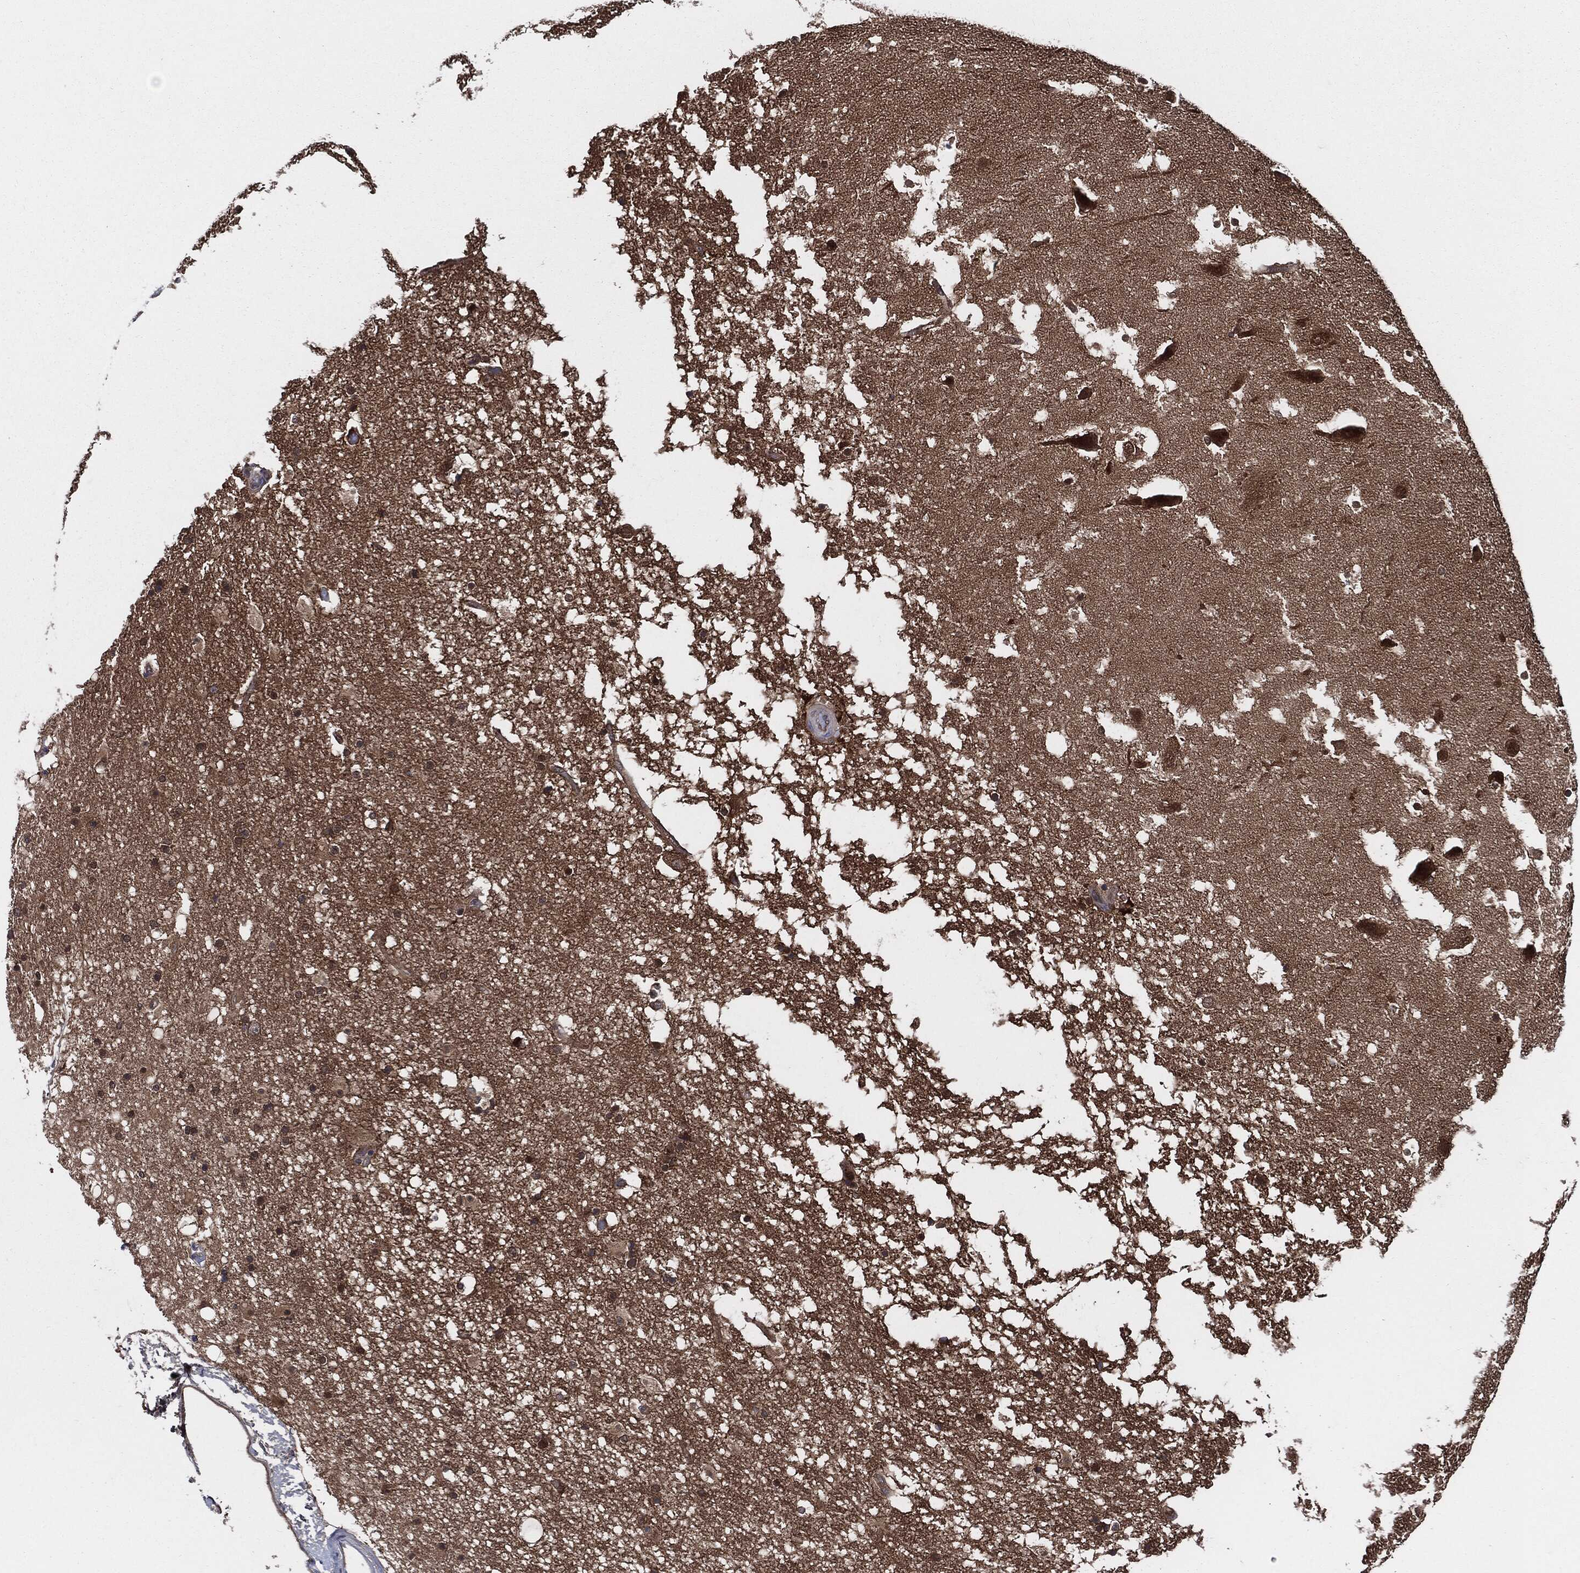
{"staining": {"intensity": "moderate", "quantity": "<25%", "location": "cytoplasmic/membranous"}, "tissue": "hippocampus", "cell_type": "Glial cells", "image_type": "normal", "snomed": [{"axis": "morphology", "description": "Normal tissue, NOS"}, {"axis": "topography", "description": "Hippocampus"}], "caption": "Immunohistochemical staining of normal hippocampus demonstrates low levels of moderate cytoplasmic/membranous expression in about <25% of glial cells.", "gene": "XPNPEP1", "patient": {"sex": "male", "age": 51}}